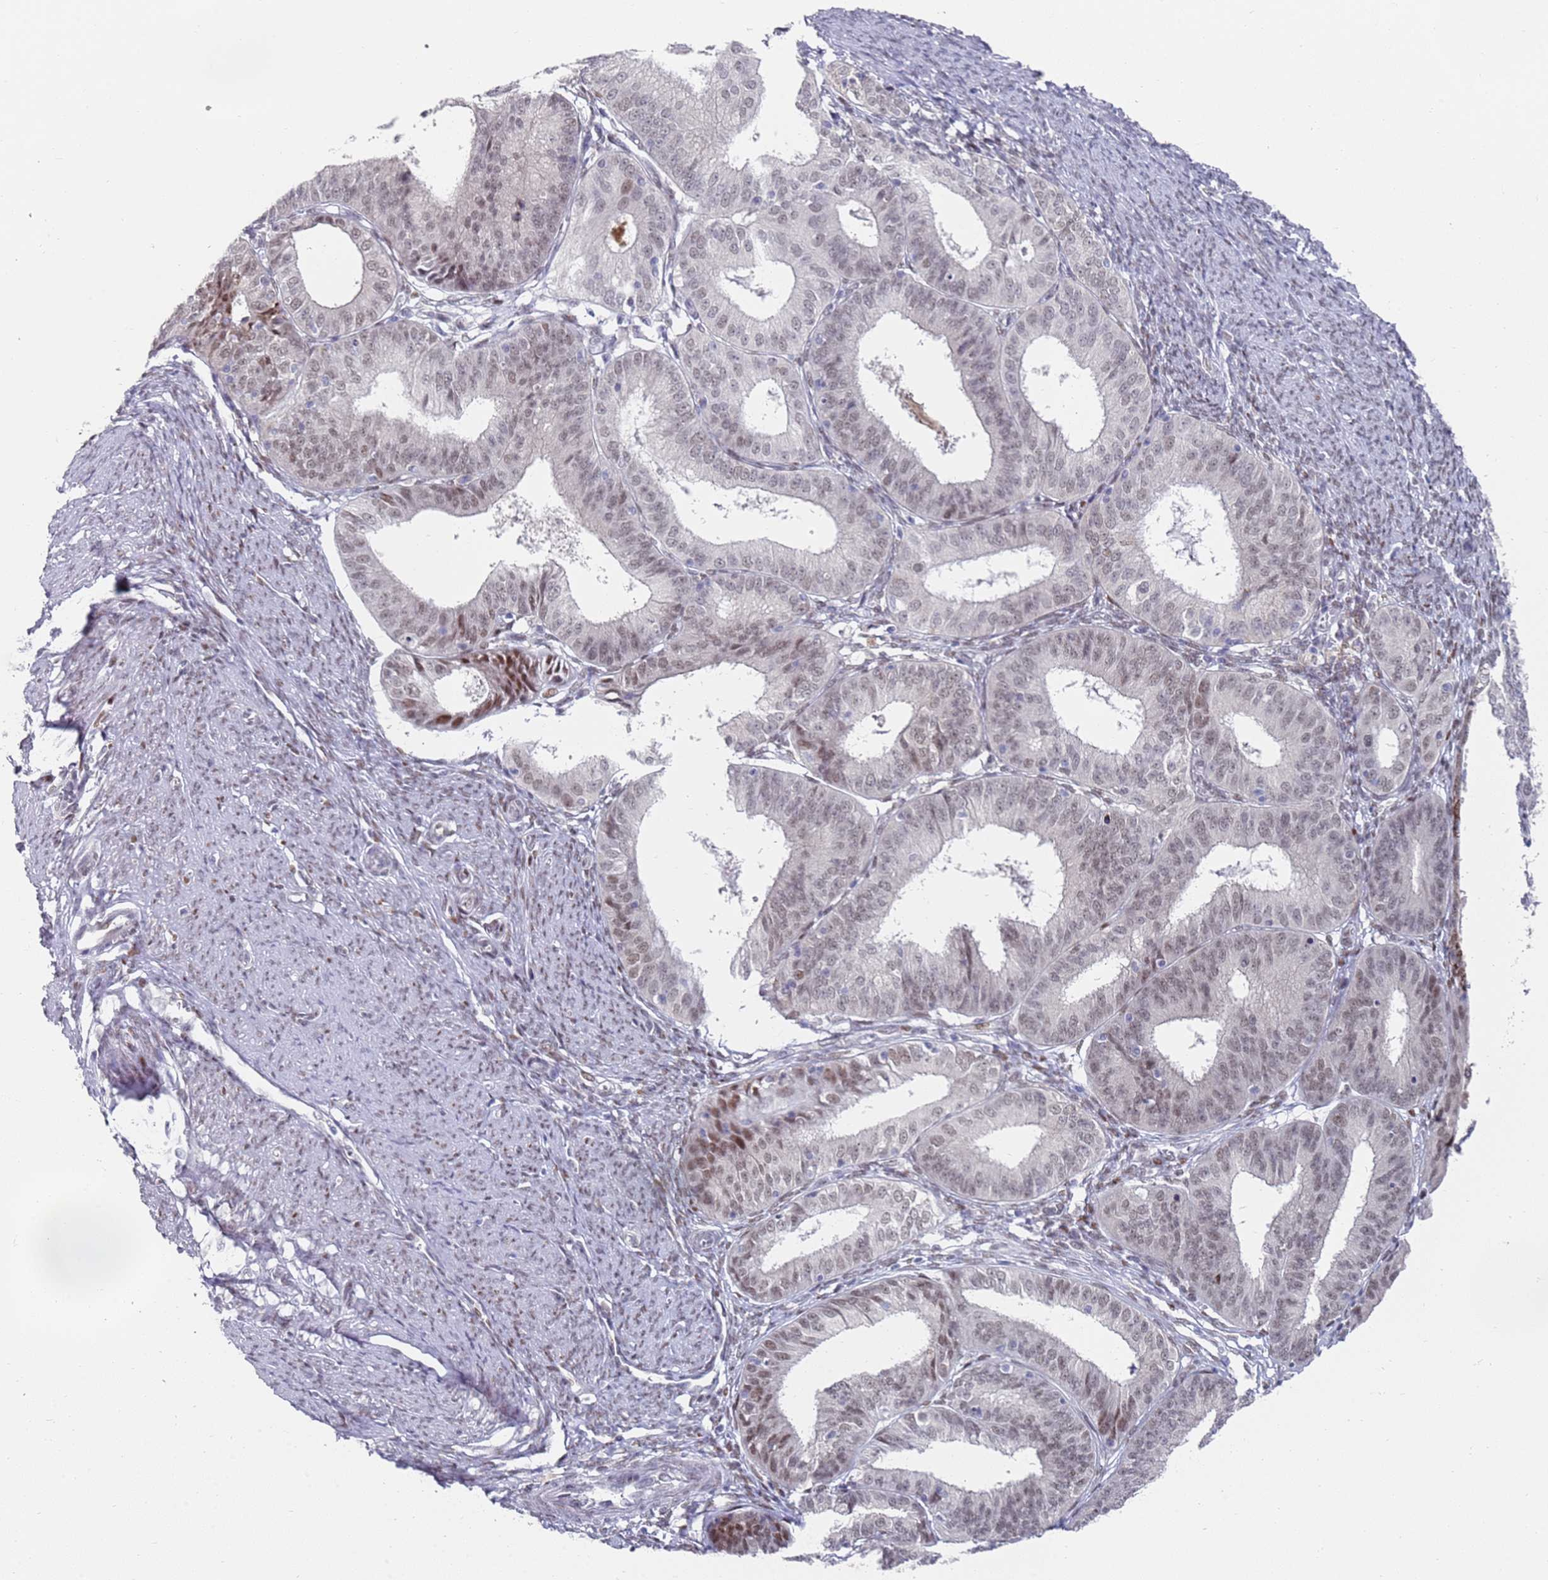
{"staining": {"intensity": "moderate", "quantity": "25%-75%", "location": "nuclear"}, "tissue": "endometrial cancer", "cell_type": "Tumor cells", "image_type": "cancer", "snomed": [{"axis": "morphology", "description": "Adenocarcinoma, NOS"}, {"axis": "topography", "description": "Endometrium"}], "caption": "Protein expression analysis of human endometrial cancer reveals moderate nuclear expression in approximately 25%-75% of tumor cells. The staining is performed using DAB brown chromogen to label protein expression. The nuclei are counter-stained blue using hematoxylin.", "gene": "COPS6", "patient": {"sex": "female", "age": 51}}